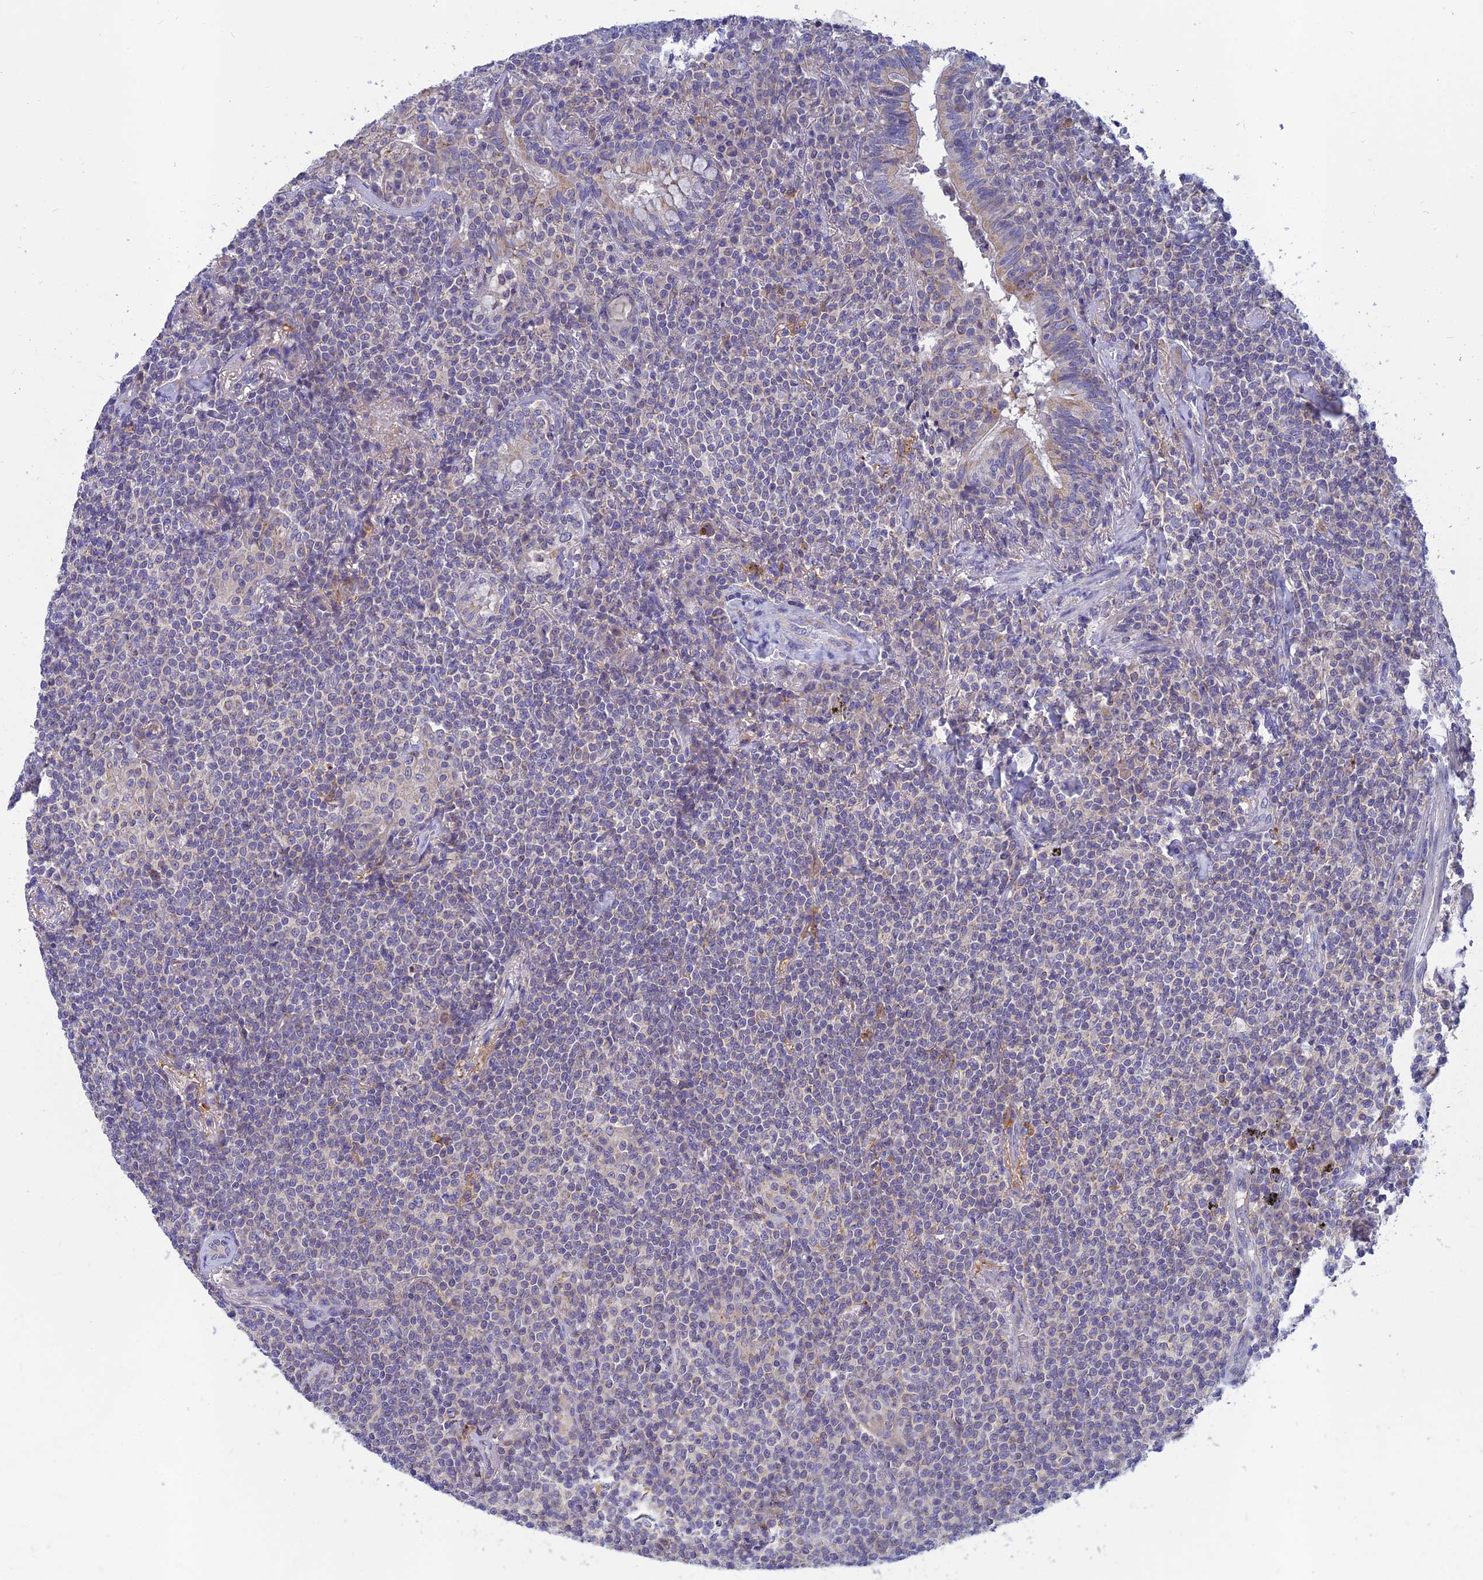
{"staining": {"intensity": "negative", "quantity": "none", "location": "none"}, "tissue": "lymphoma", "cell_type": "Tumor cells", "image_type": "cancer", "snomed": [{"axis": "morphology", "description": "Malignant lymphoma, non-Hodgkin's type, Low grade"}, {"axis": "topography", "description": "Lung"}], "caption": "DAB immunohistochemical staining of human low-grade malignant lymphoma, non-Hodgkin's type shows no significant staining in tumor cells.", "gene": "CACNA1B", "patient": {"sex": "female", "age": 71}}